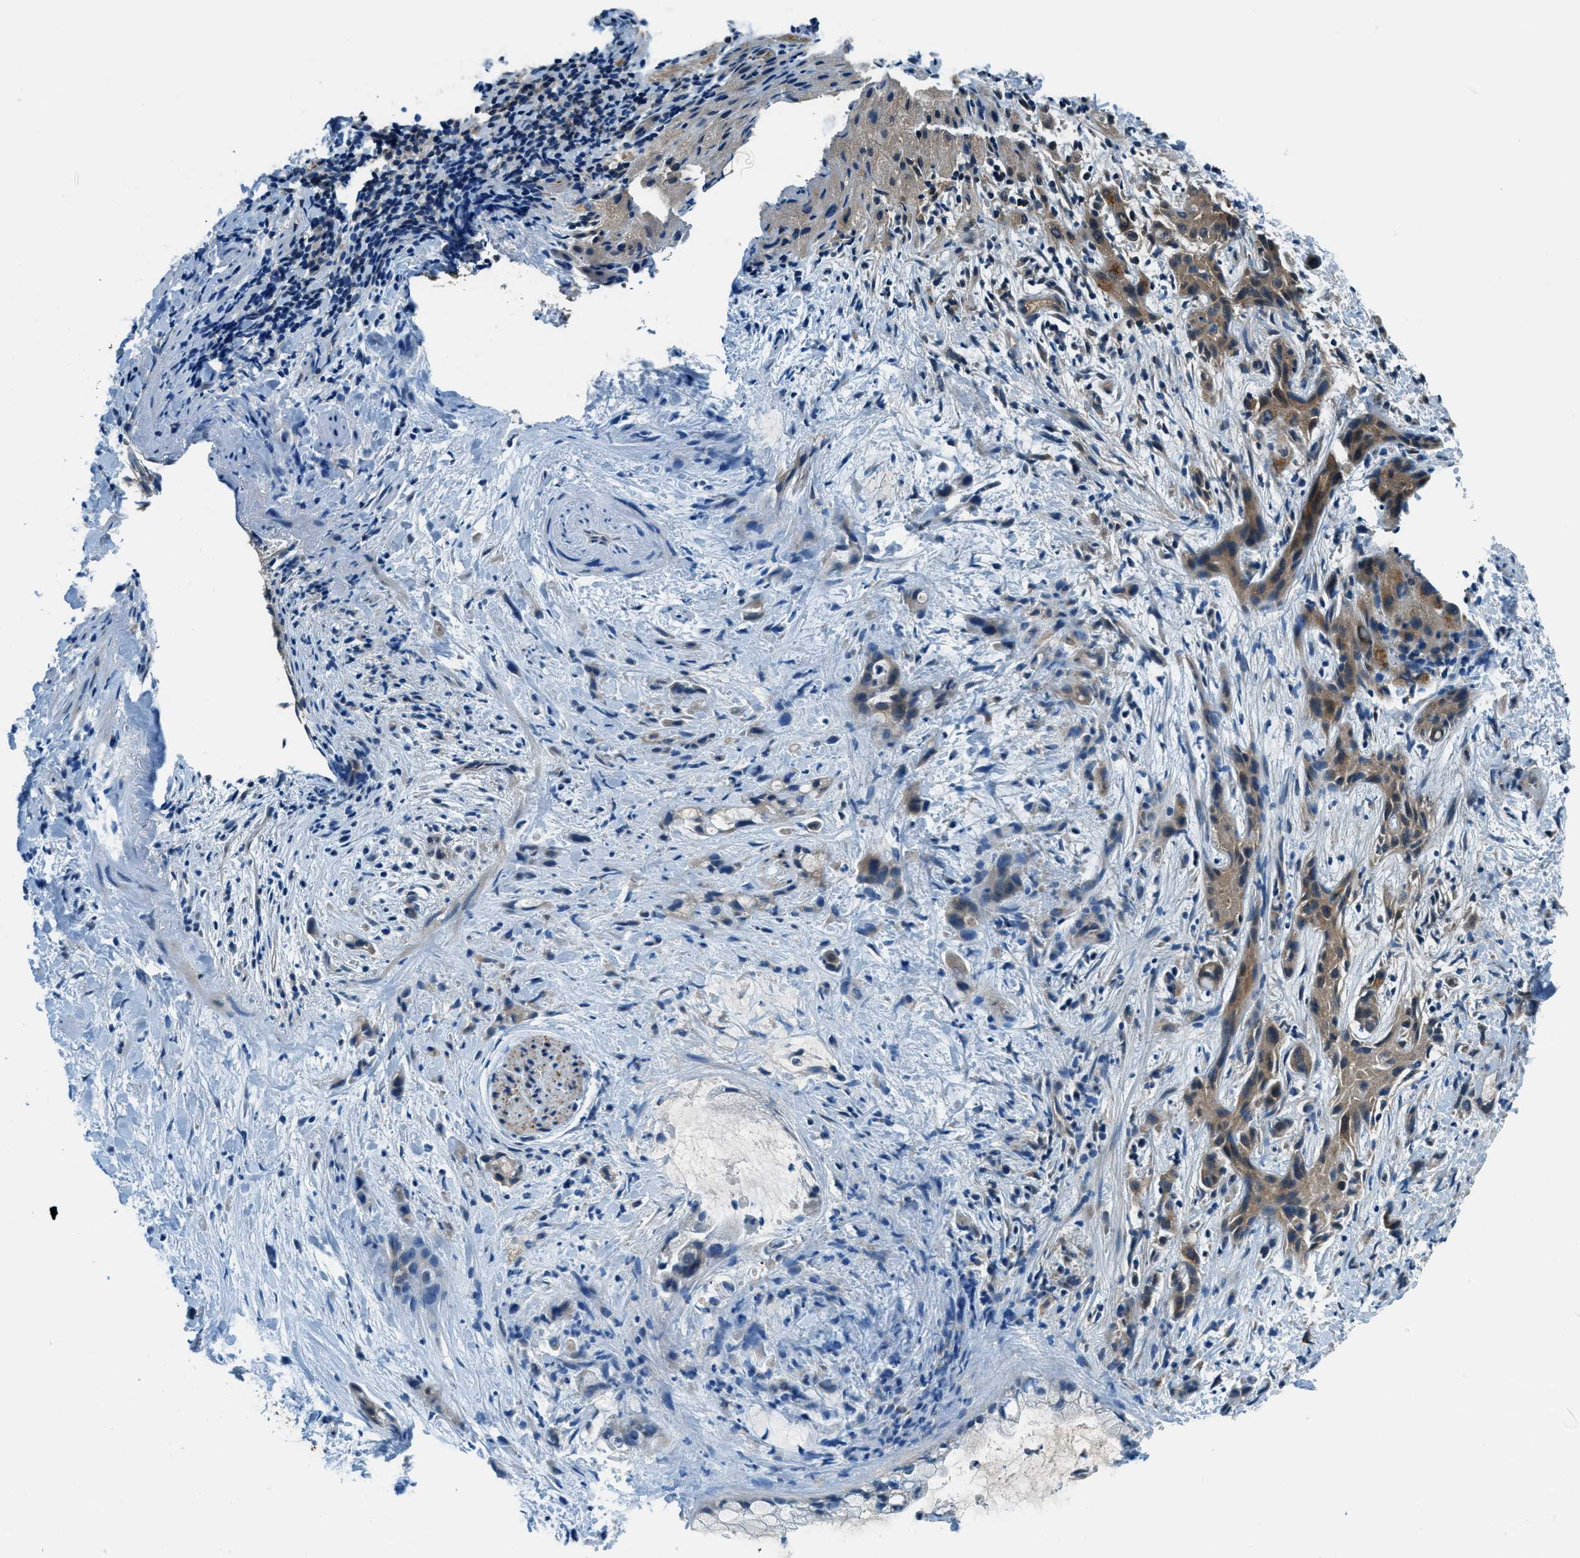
{"staining": {"intensity": "weak", "quantity": ">75%", "location": "cytoplasmic/membranous"}, "tissue": "liver cancer", "cell_type": "Tumor cells", "image_type": "cancer", "snomed": [{"axis": "morphology", "description": "Cholangiocarcinoma"}, {"axis": "topography", "description": "Liver"}], "caption": "Tumor cells exhibit weak cytoplasmic/membranous expression in about >75% of cells in liver cholangiocarcinoma.", "gene": "HEBP2", "patient": {"sex": "female", "age": 72}}